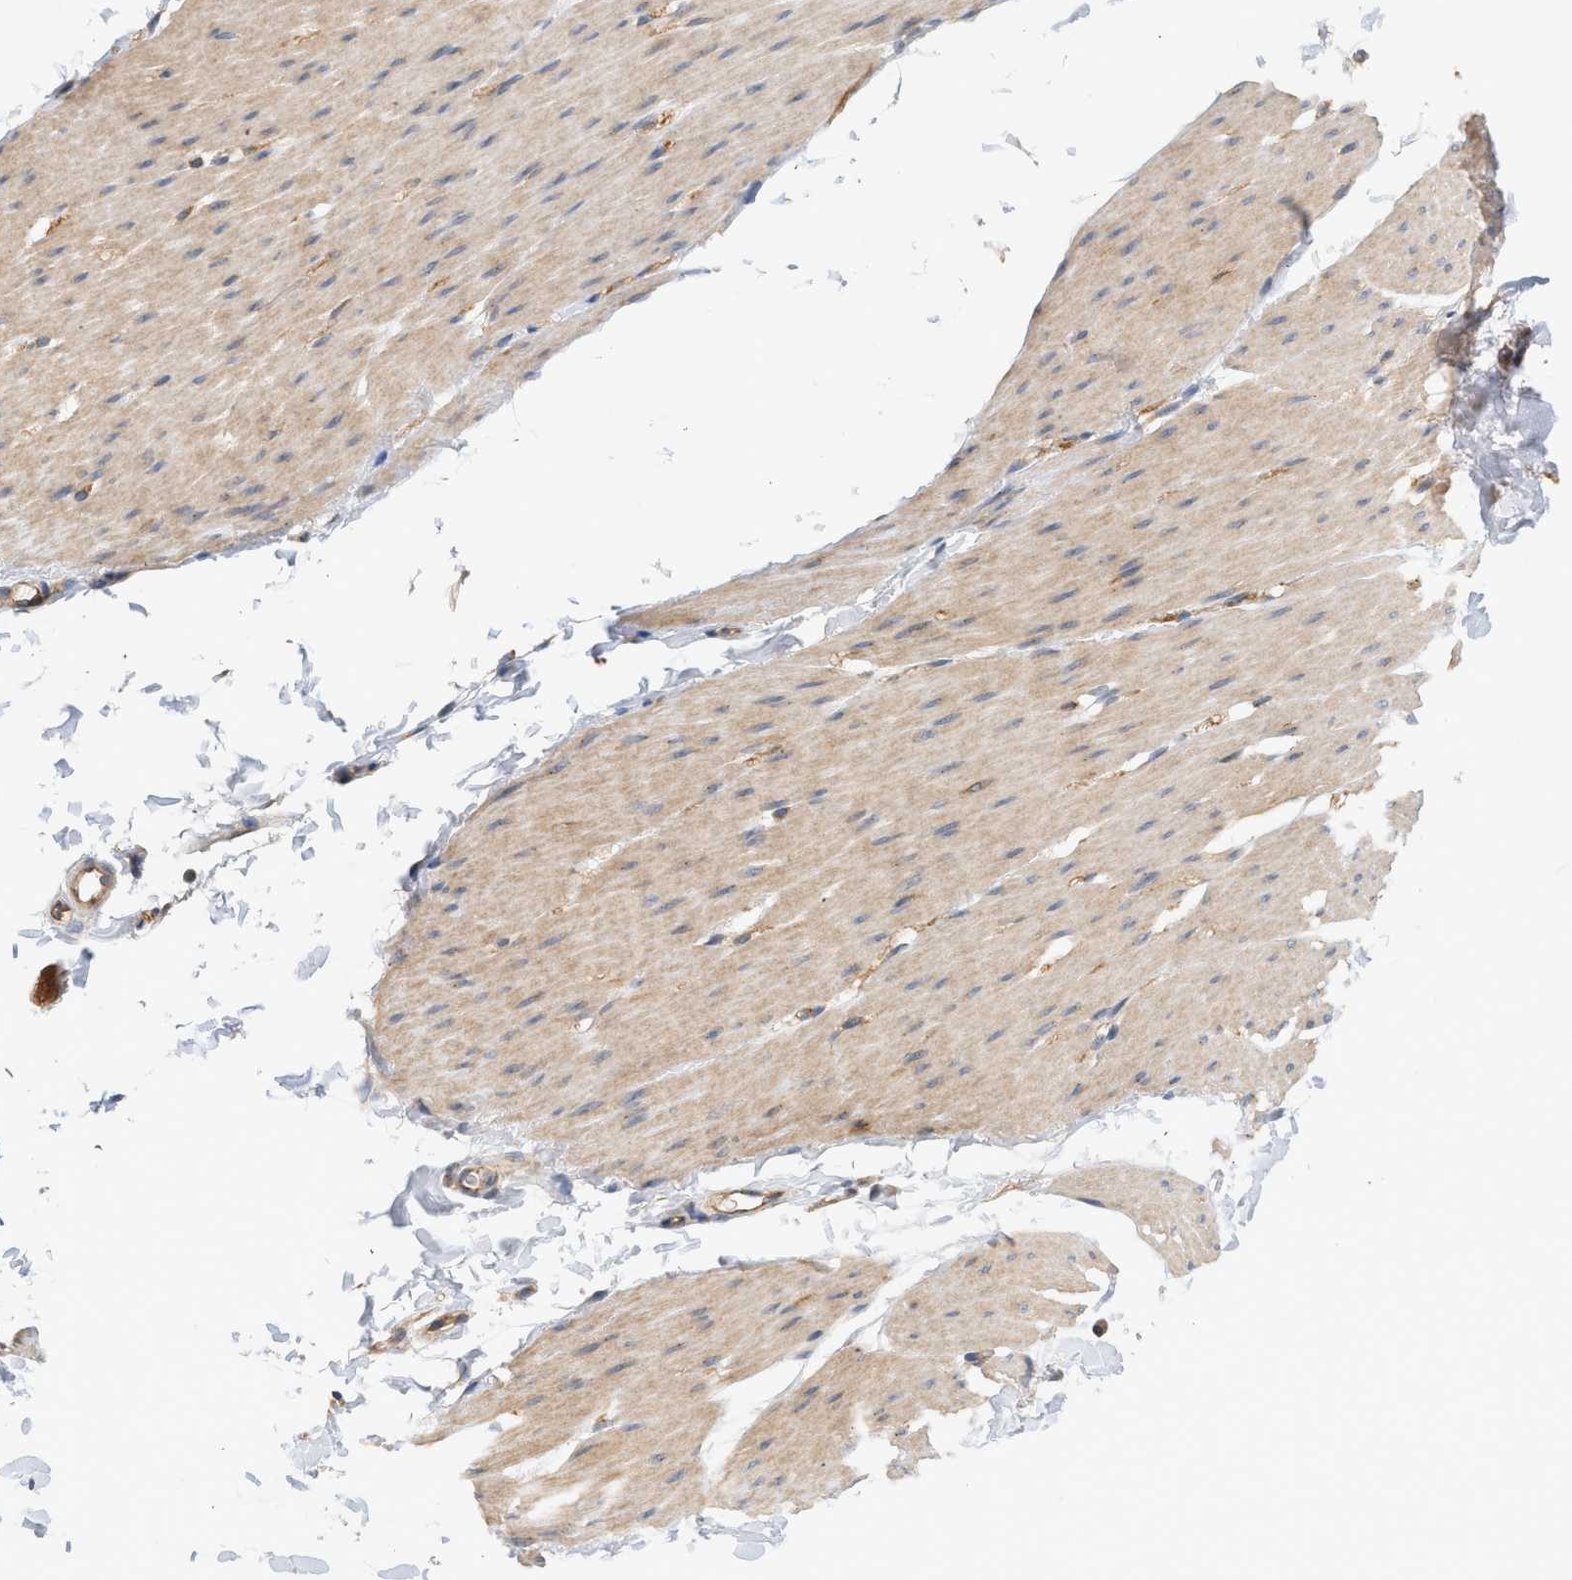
{"staining": {"intensity": "weak", "quantity": "25%-75%", "location": "cytoplasmic/membranous"}, "tissue": "smooth muscle", "cell_type": "Smooth muscle cells", "image_type": "normal", "snomed": [{"axis": "morphology", "description": "Normal tissue, NOS"}, {"axis": "topography", "description": "Smooth muscle"}, {"axis": "topography", "description": "Colon"}], "caption": "Immunohistochemical staining of normal human smooth muscle exhibits 25%-75% levels of weak cytoplasmic/membranous protein staining in approximately 25%-75% of smooth muscle cells. (DAB IHC with brightfield microscopy, high magnification).", "gene": "CTXN1", "patient": {"sex": "male", "age": 67}}